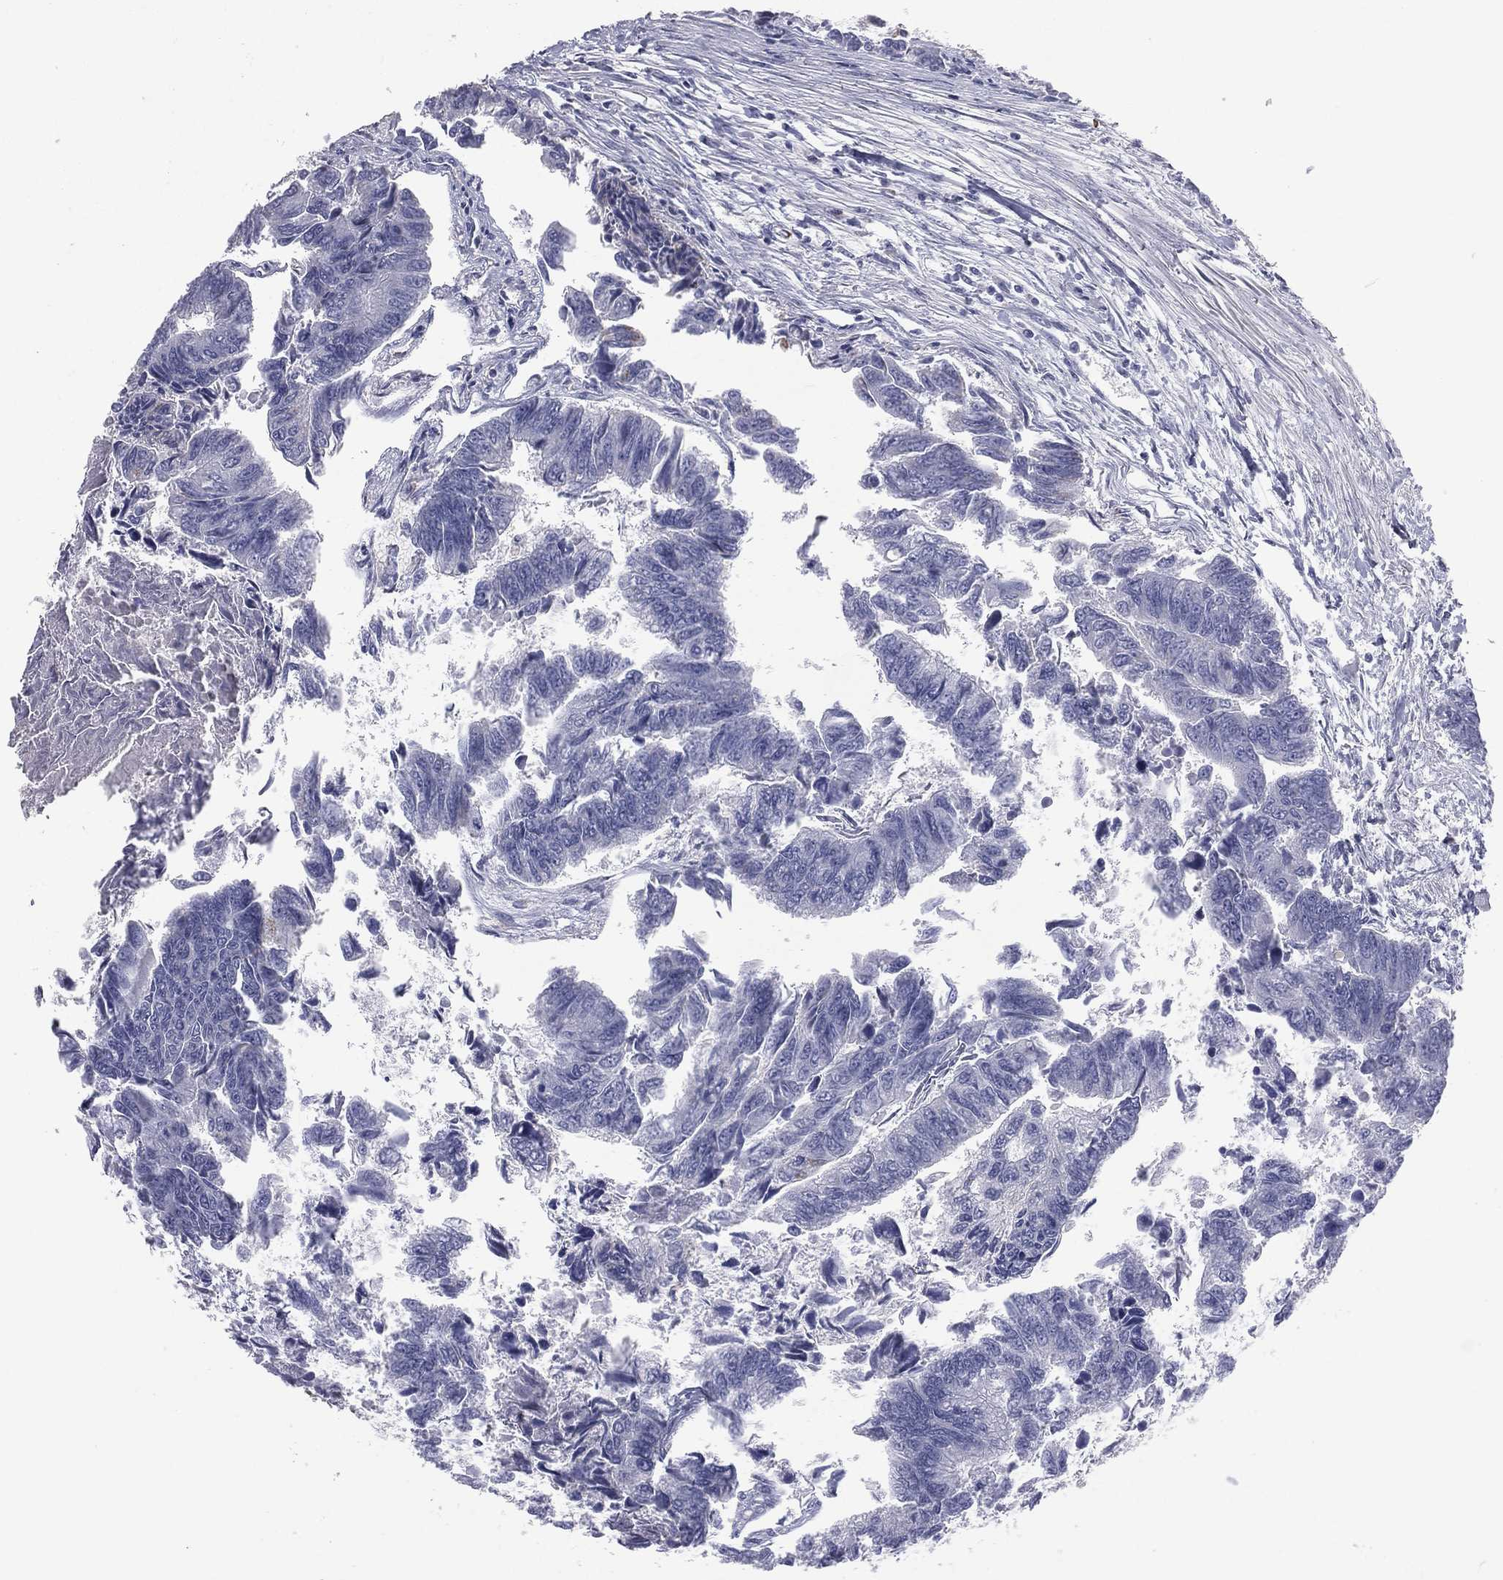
{"staining": {"intensity": "negative", "quantity": "none", "location": "none"}, "tissue": "colorectal cancer", "cell_type": "Tumor cells", "image_type": "cancer", "snomed": [{"axis": "morphology", "description": "Adenocarcinoma, NOS"}, {"axis": "topography", "description": "Colon"}], "caption": "Tumor cells are negative for brown protein staining in colorectal cancer. (DAB immunohistochemistry (IHC) with hematoxylin counter stain).", "gene": "ESX1", "patient": {"sex": "female", "age": 65}}